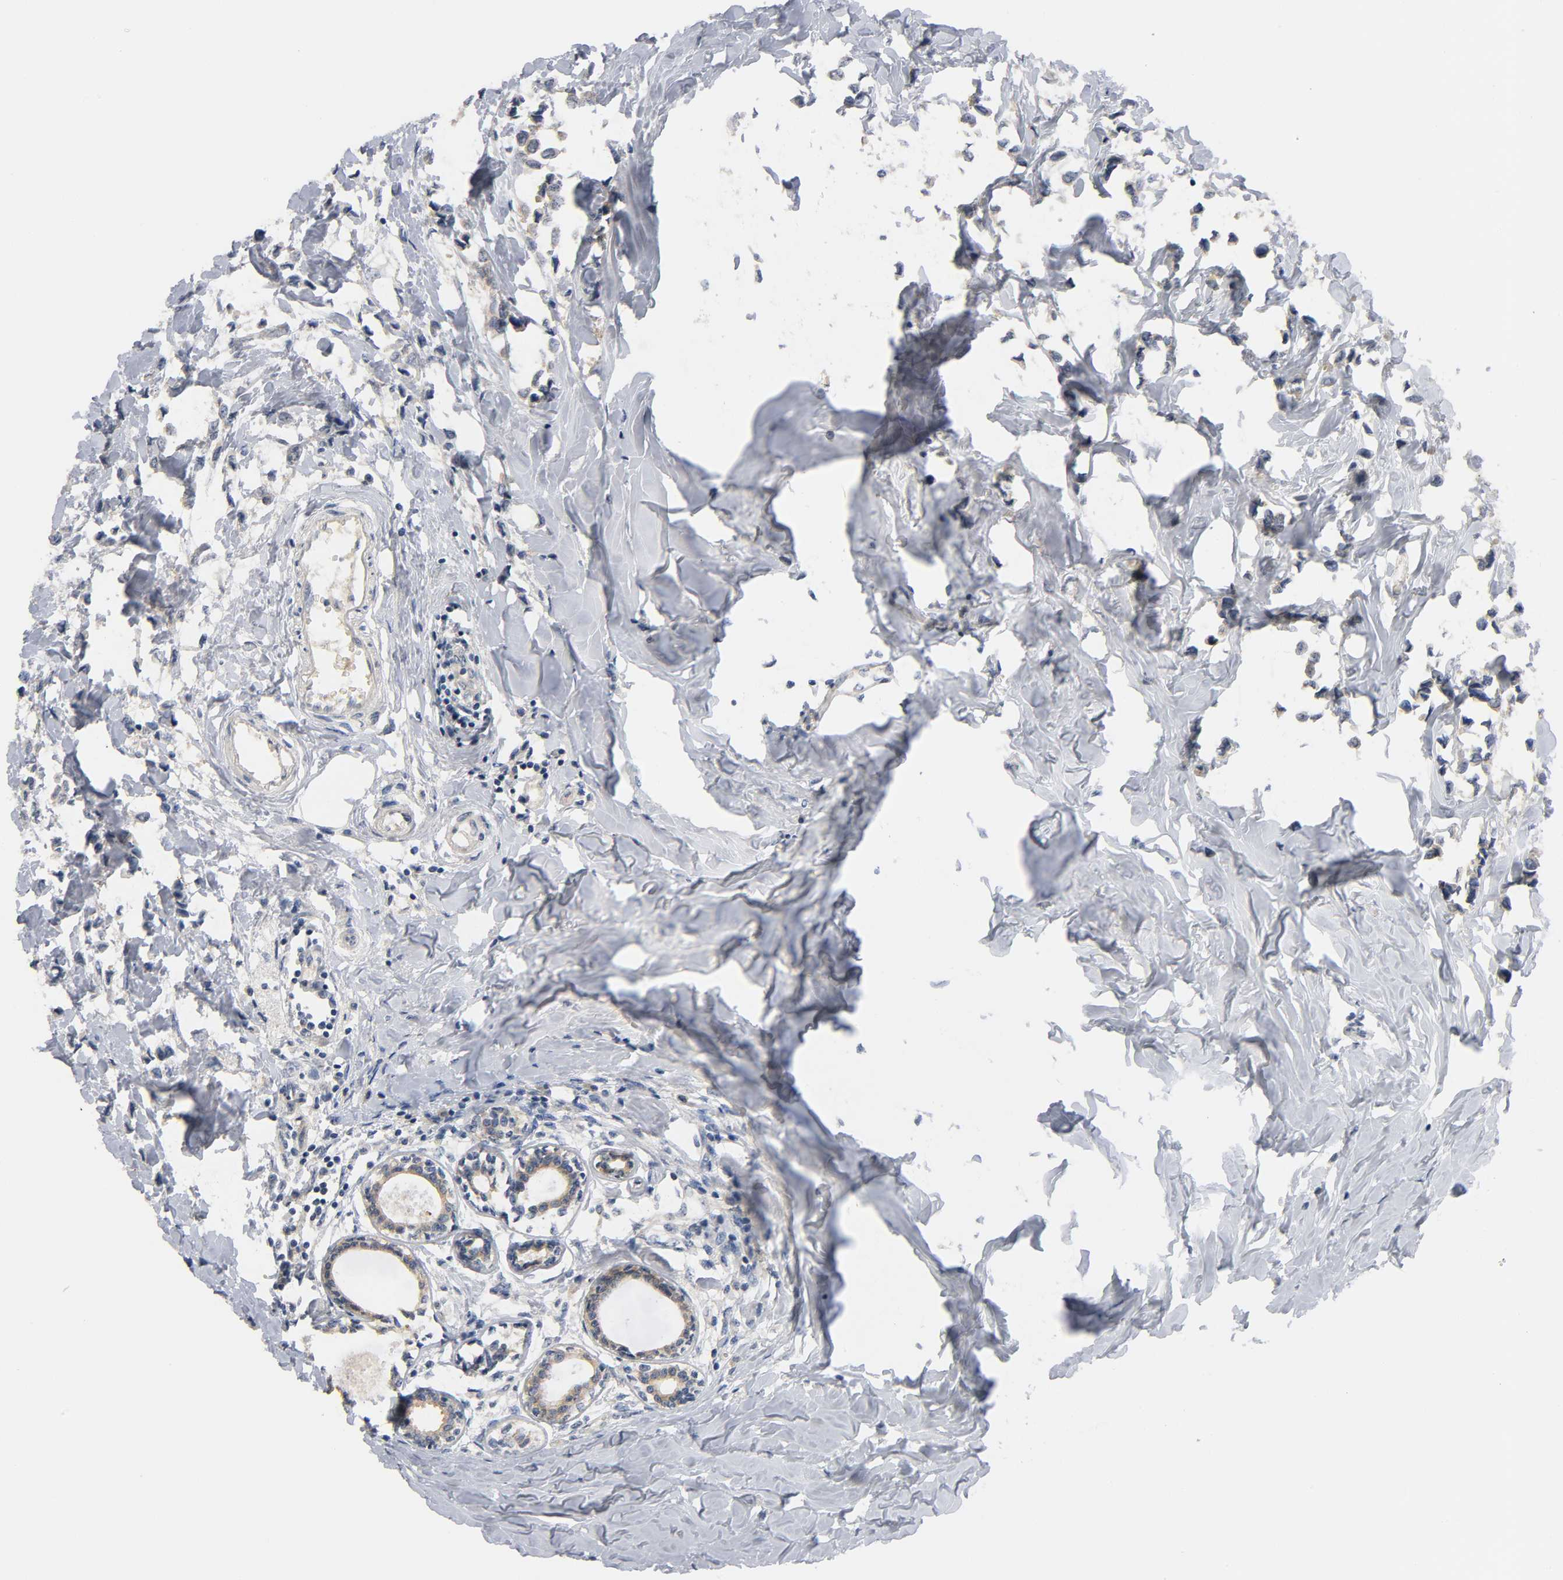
{"staining": {"intensity": "weak", "quantity": ">75%", "location": "cytoplasmic/membranous"}, "tissue": "breast cancer", "cell_type": "Tumor cells", "image_type": "cancer", "snomed": [{"axis": "morphology", "description": "Lobular carcinoma"}, {"axis": "topography", "description": "Breast"}], "caption": "Lobular carcinoma (breast) tissue shows weak cytoplasmic/membranous expression in approximately >75% of tumor cells, visualized by immunohistochemistry.", "gene": "HDAC6", "patient": {"sex": "female", "age": 51}}